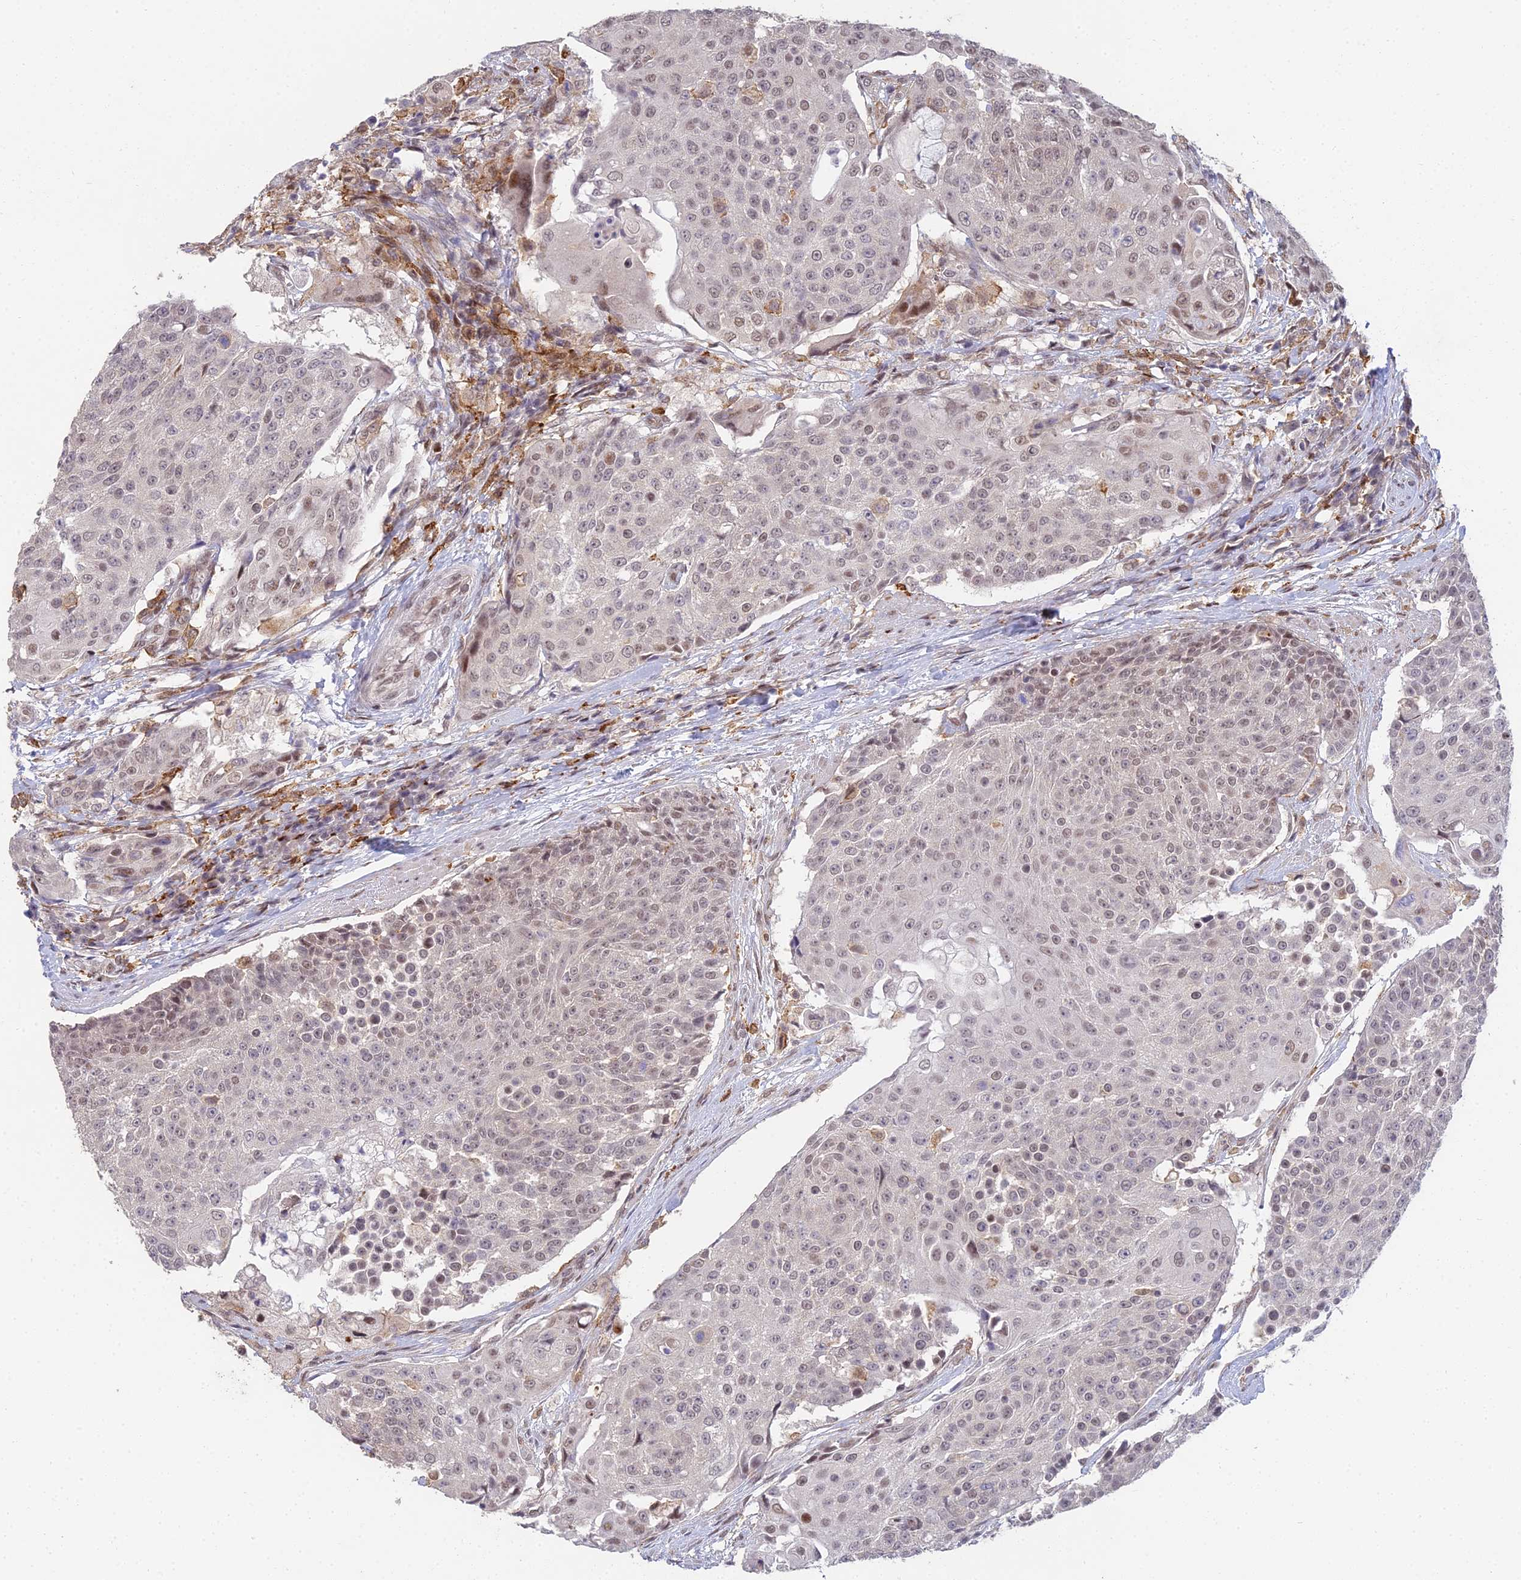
{"staining": {"intensity": "weak", "quantity": ">75%", "location": "nuclear"}, "tissue": "urothelial cancer", "cell_type": "Tumor cells", "image_type": "cancer", "snomed": [{"axis": "morphology", "description": "Urothelial carcinoma, High grade"}, {"axis": "topography", "description": "Urinary bladder"}], "caption": "This is an image of IHC staining of high-grade urothelial carcinoma, which shows weak positivity in the nuclear of tumor cells.", "gene": "ABHD17A", "patient": {"sex": "female", "age": 63}}